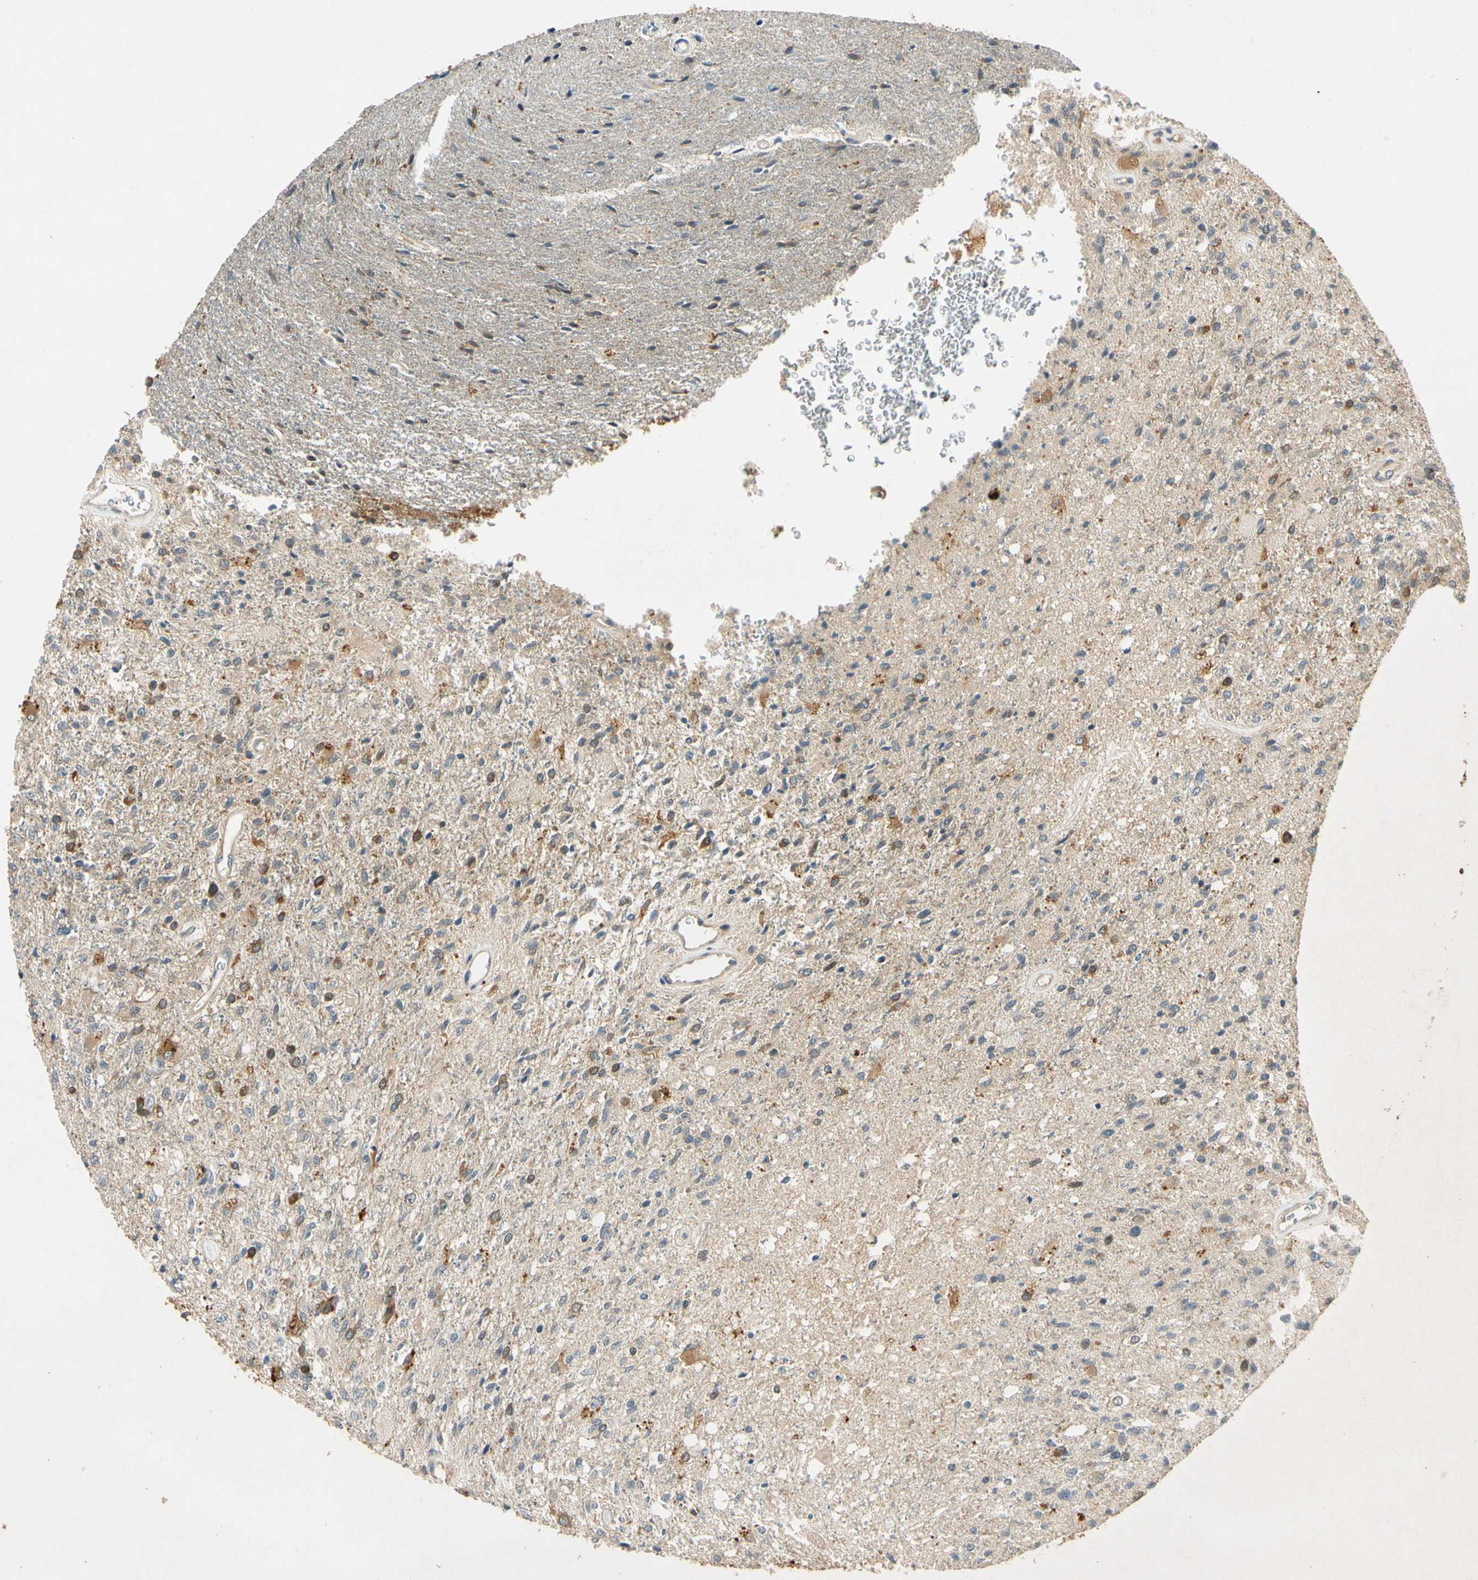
{"staining": {"intensity": "weak", "quantity": "<25%", "location": "cytoplasmic/membranous"}, "tissue": "glioma", "cell_type": "Tumor cells", "image_type": "cancer", "snomed": [{"axis": "morphology", "description": "Normal tissue, NOS"}, {"axis": "morphology", "description": "Glioma, malignant, High grade"}, {"axis": "topography", "description": "Cerebral cortex"}], "caption": "IHC image of neoplastic tissue: human malignant high-grade glioma stained with DAB shows no significant protein positivity in tumor cells.", "gene": "GATD1", "patient": {"sex": "male", "age": 77}}